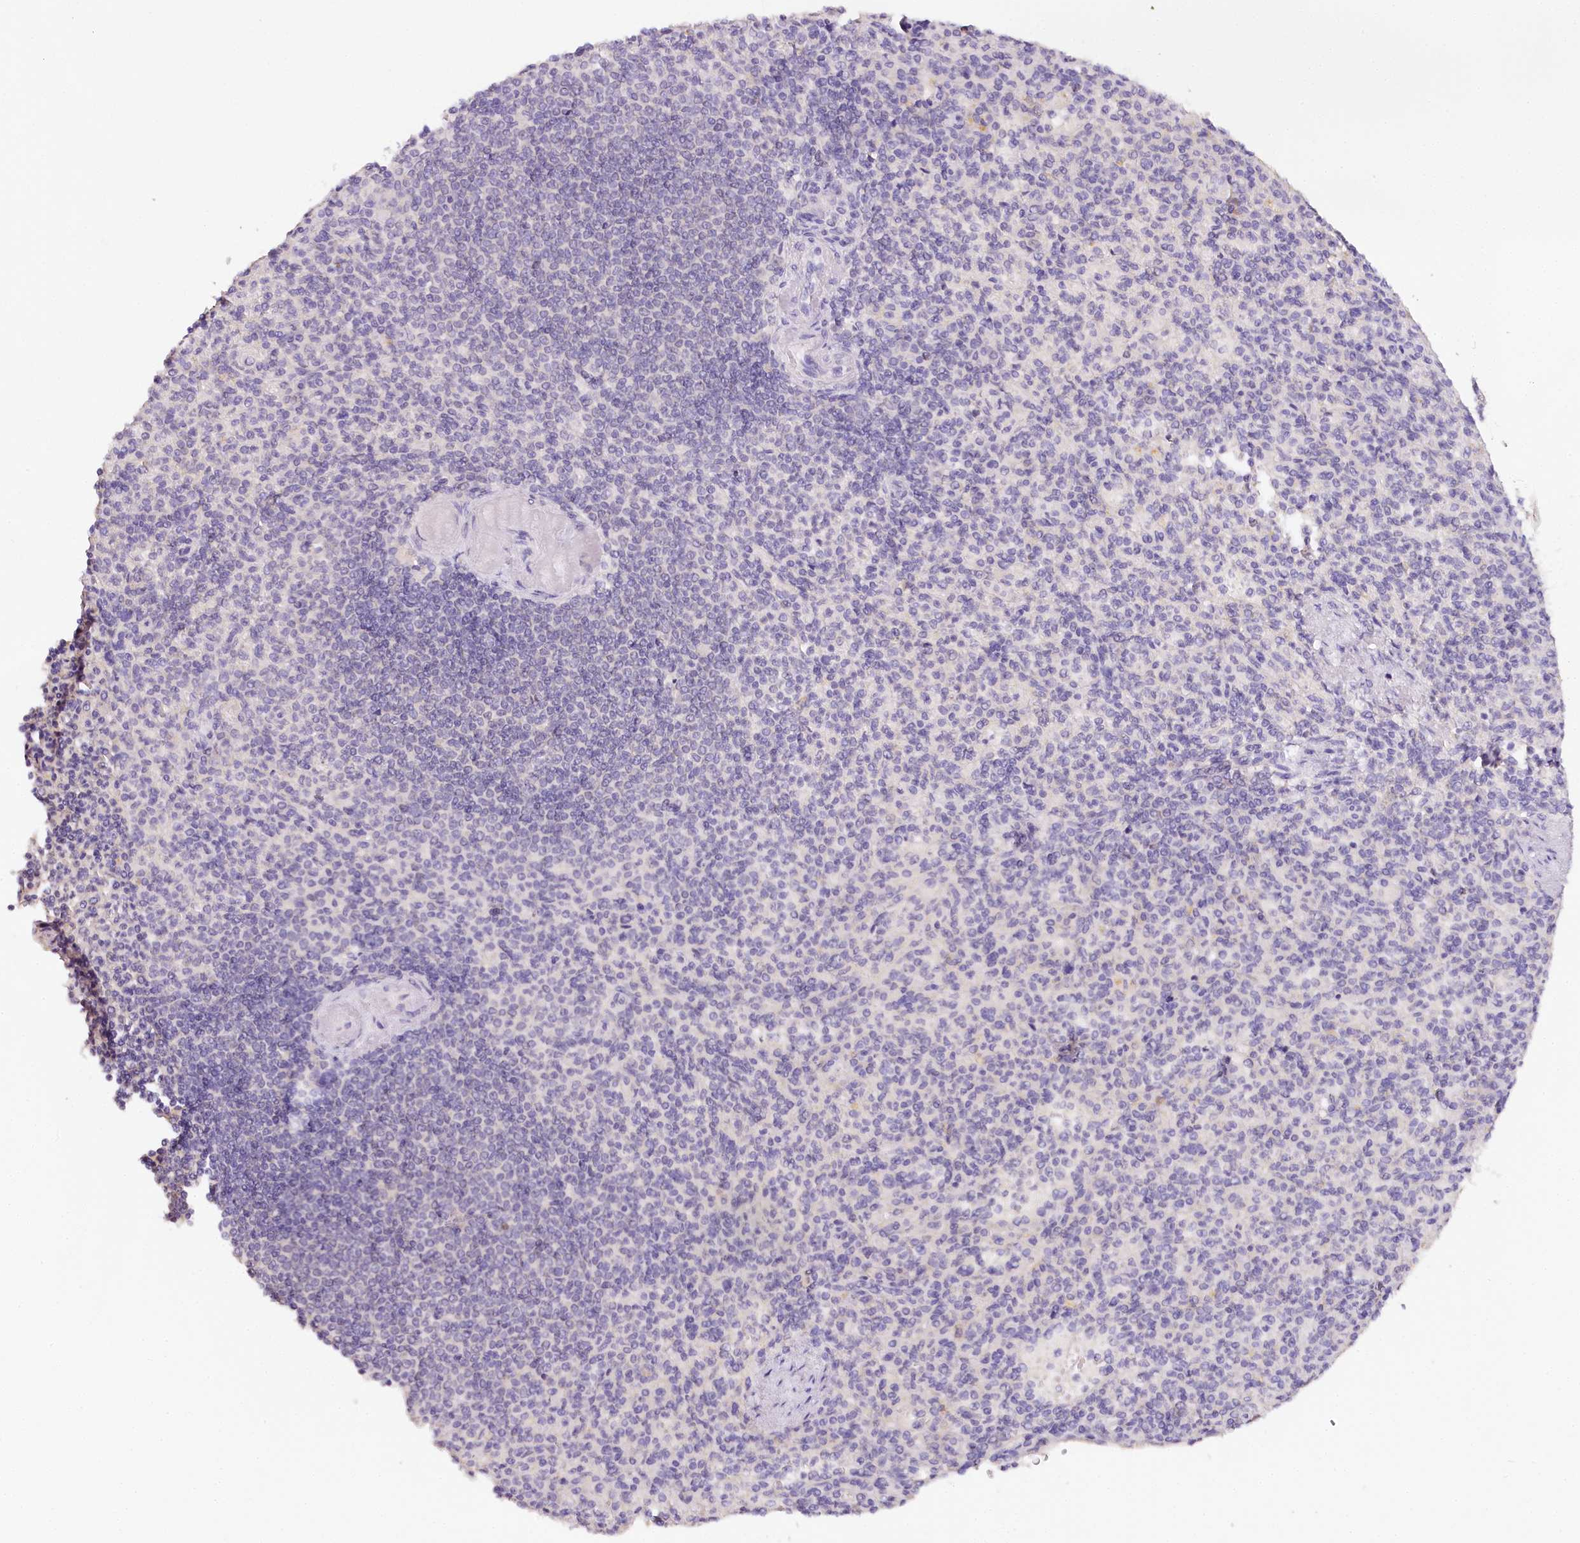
{"staining": {"intensity": "negative", "quantity": "none", "location": "none"}, "tissue": "spleen", "cell_type": "Cells in red pulp", "image_type": "normal", "snomed": [{"axis": "morphology", "description": "Normal tissue, NOS"}, {"axis": "topography", "description": "Spleen"}], "caption": "Immunohistochemistry (IHC) of unremarkable spleen exhibits no staining in cells in red pulp. The staining was performed using DAB (3,3'-diaminobenzidine) to visualize the protein expression in brown, while the nuclei were stained in blue with hematoxylin (Magnification: 20x).", "gene": "TP53", "patient": {"sex": "female", "age": 74}}